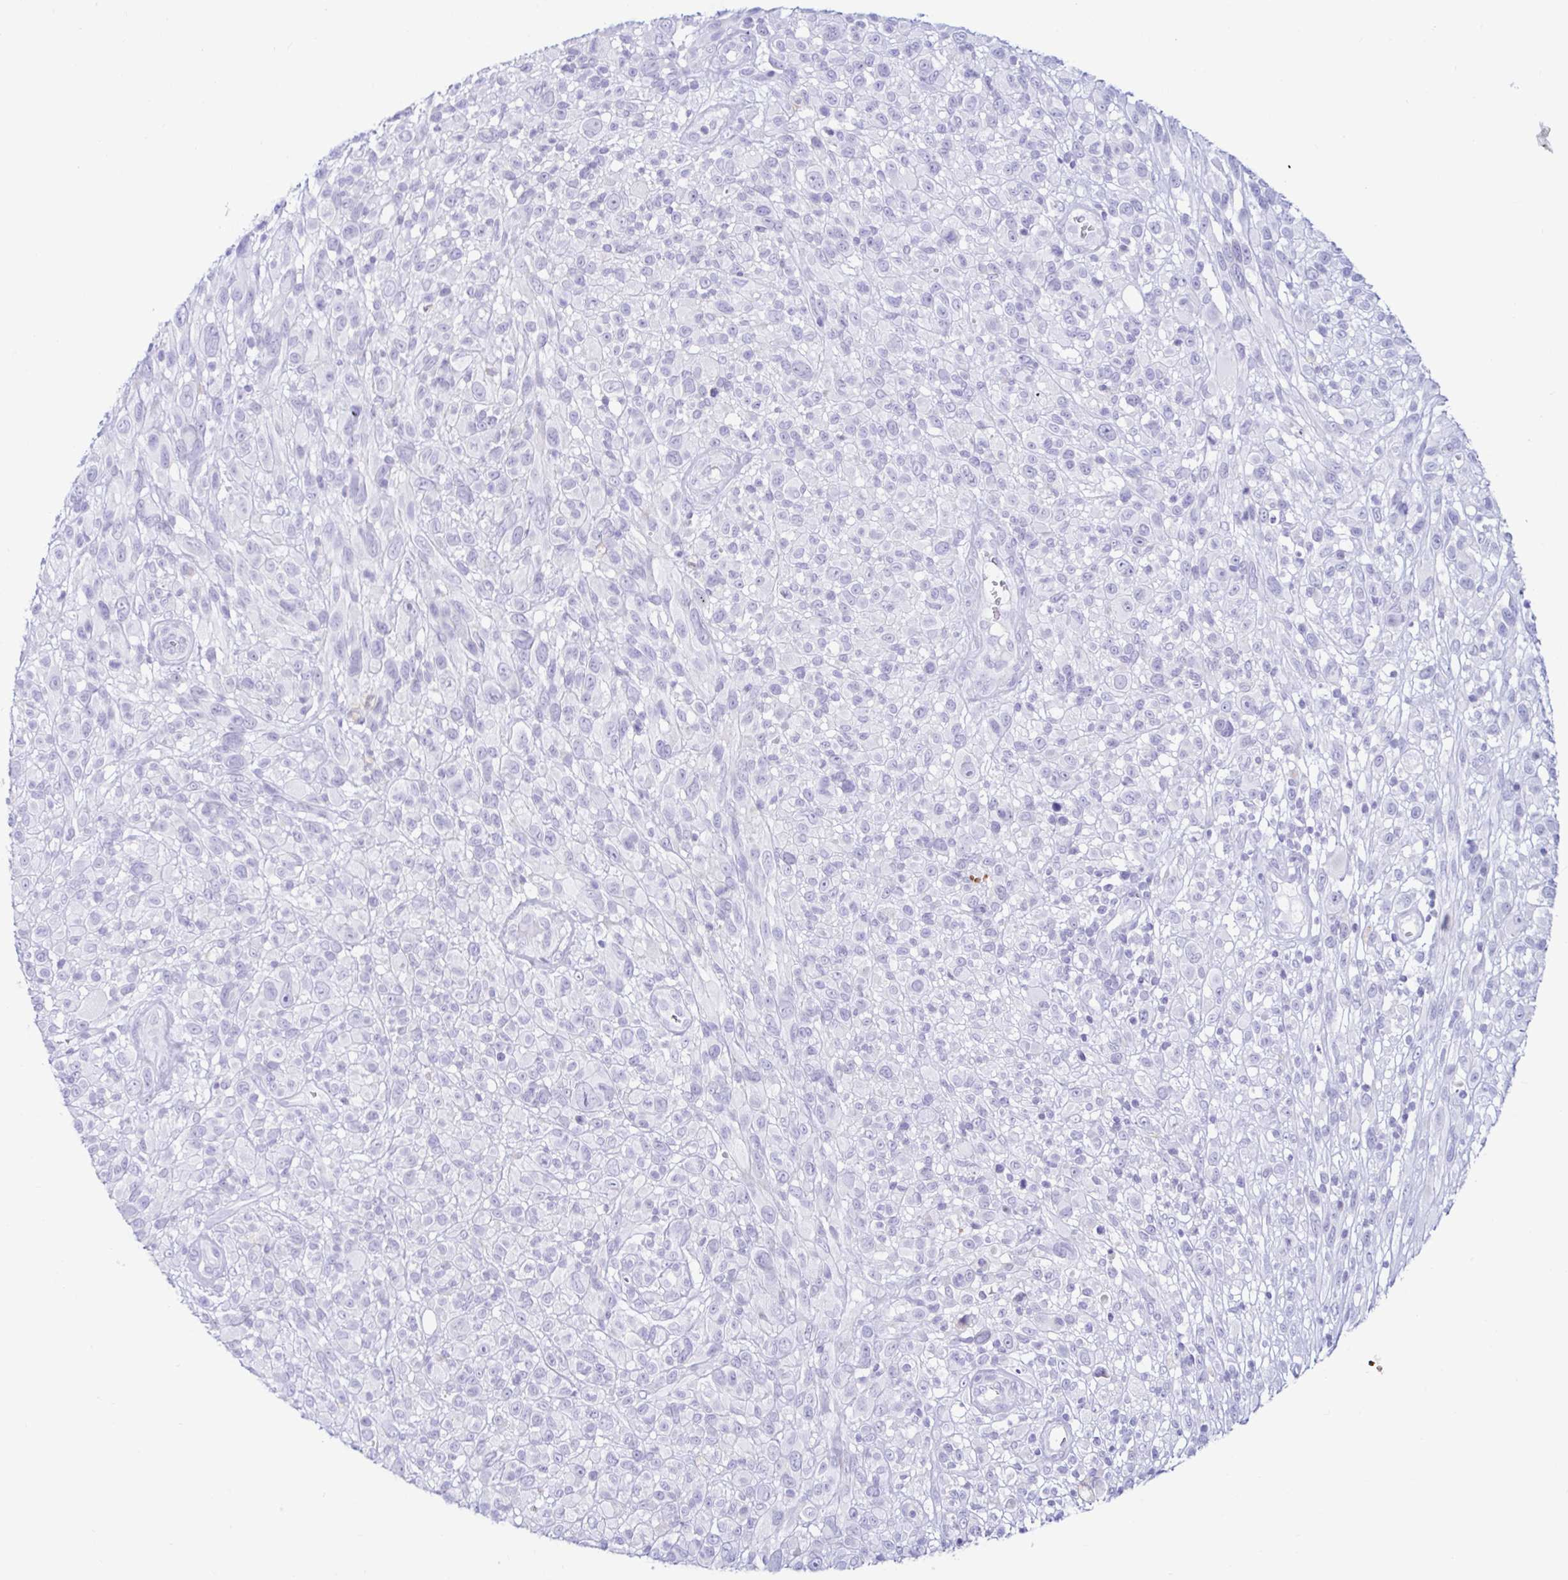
{"staining": {"intensity": "negative", "quantity": "none", "location": "none"}, "tissue": "melanoma", "cell_type": "Tumor cells", "image_type": "cancer", "snomed": [{"axis": "morphology", "description": "Malignant melanoma, NOS"}, {"axis": "topography", "description": "Skin"}], "caption": "Immunohistochemistry (IHC) histopathology image of neoplastic tissue: human melanoma stained with DAB demonstrates no significant protein staining in tumor cells.", "gene": "BEST1", "patient": {"sex": "male", "age": 68}}